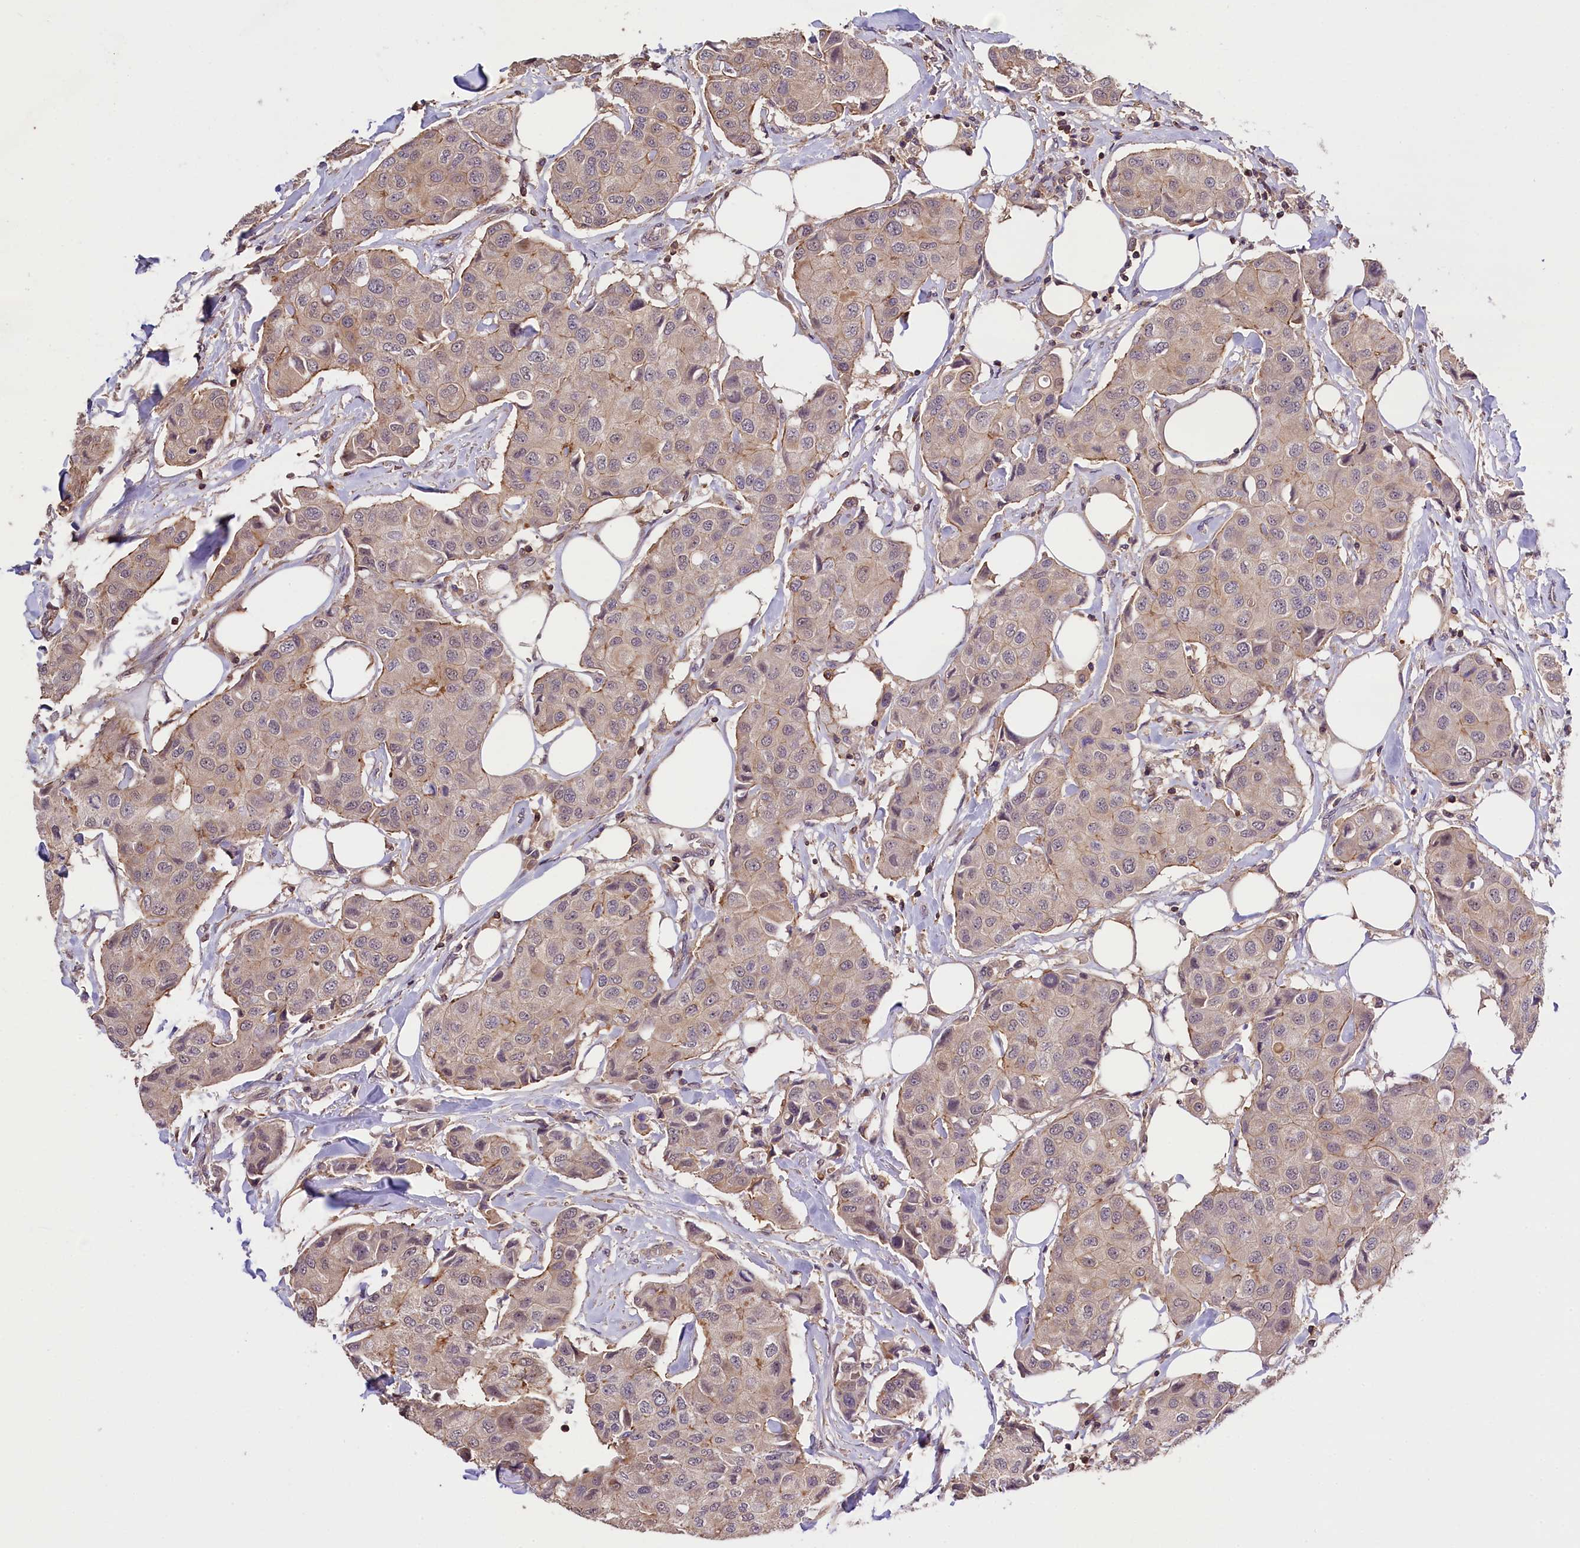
{"staining": {"intensity": "weak", "quantity": "<25%", "location": "cytoplasmic/membranous"}, "tissue": "breast cancer", "cell_type": "Tumor cells", "image_type": "cancer", "snomed": [{"axis": "morphology", "description": "Duct carcinoma"}, {"axis": "topography", "description": "Breast"}], "caption": "Tumor cells are negative for protein expression in human breast intraductal carcinoma.", "gene": "SKIDA1", "patient": {"sex": "female", "age": 80}}